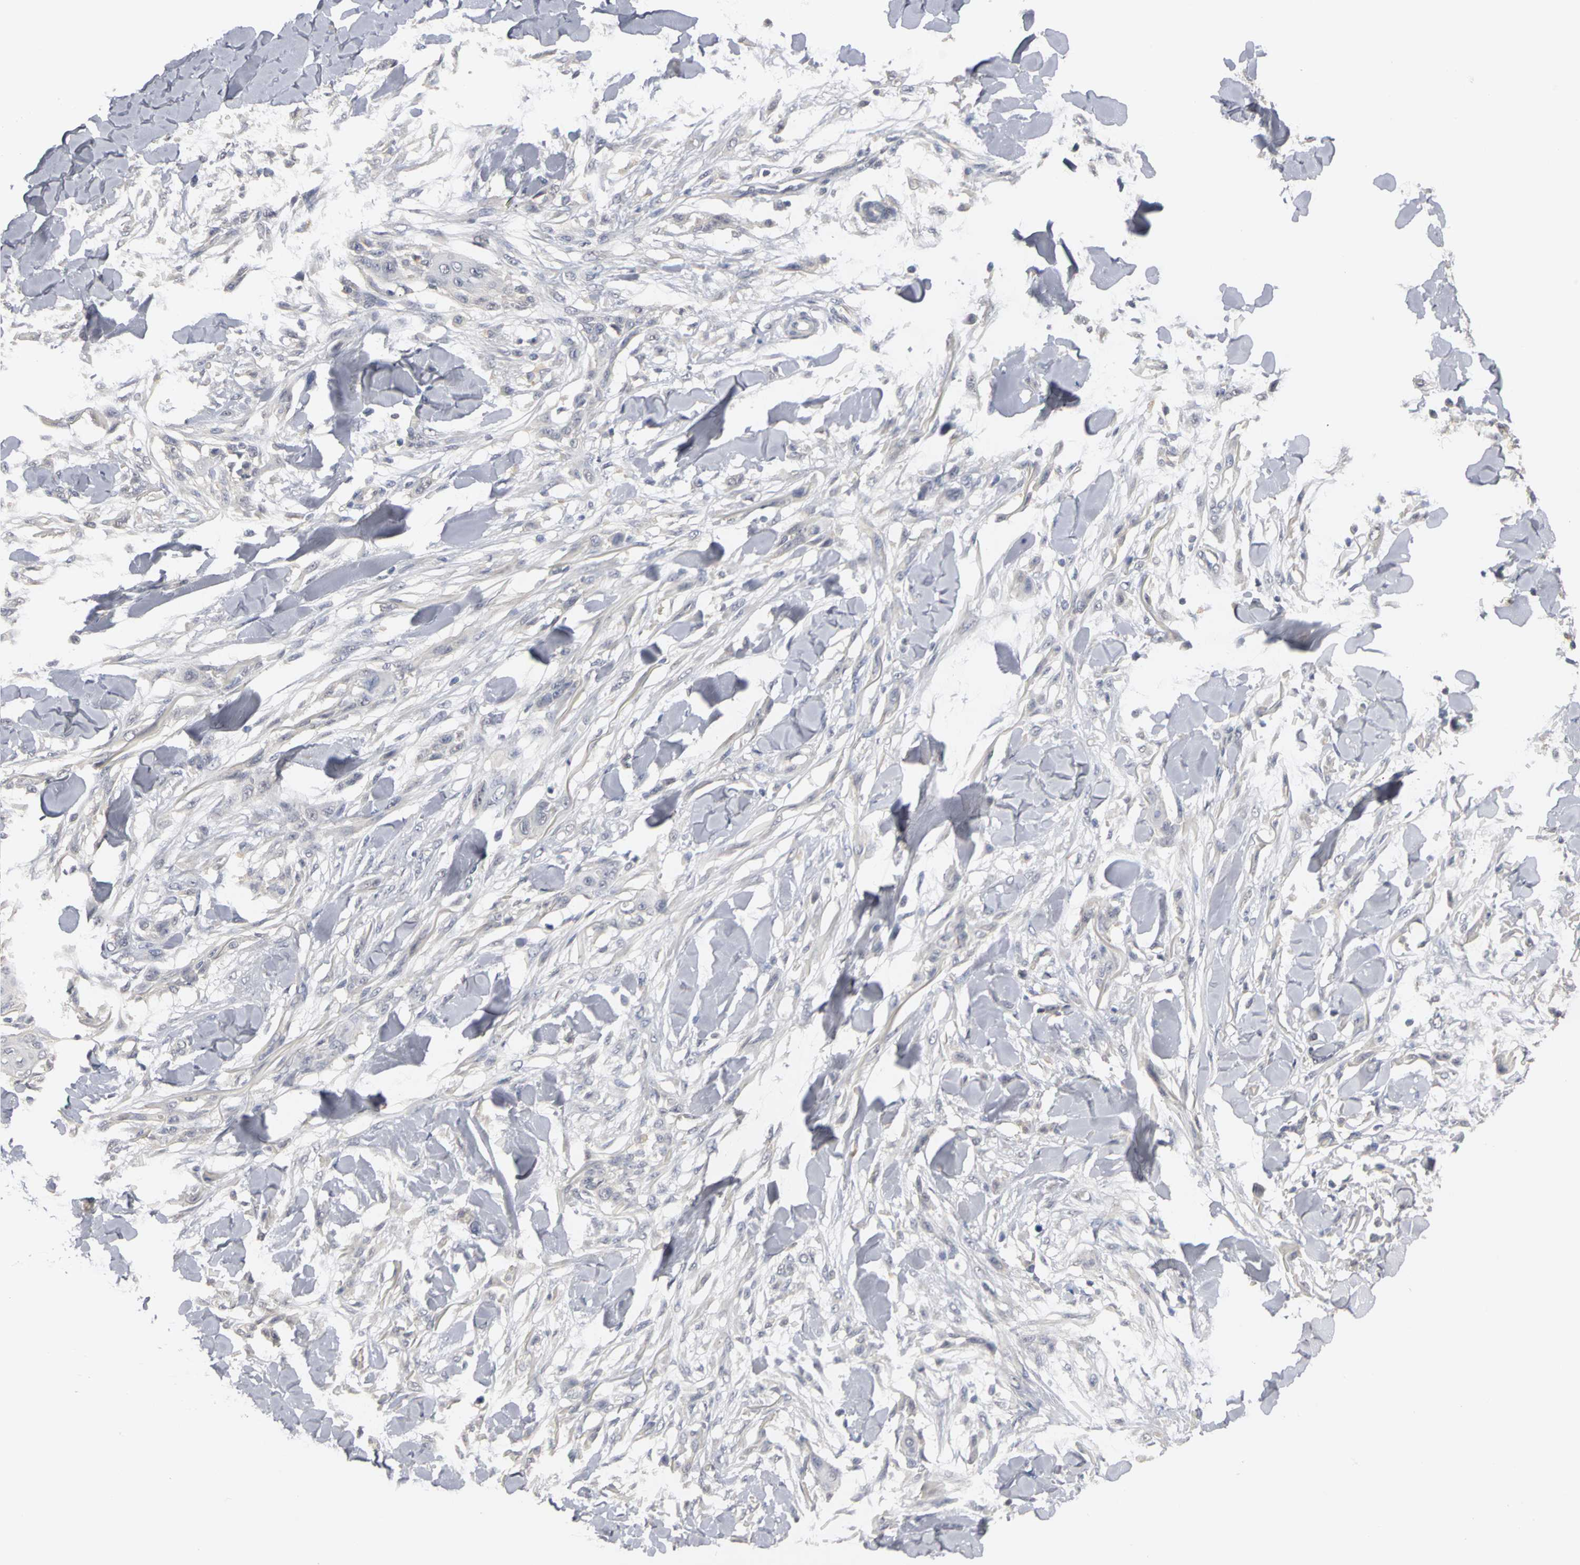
{"staining": {"intensity": "negative", "quantity": "none", "location": "none"}, "tissue": "skin cancer", "cell_type": "Tumor cells", "image_type": "cancer", "snomed": [{"axis": "morphology", "description": "Normal tissue, NOS"}, {"axis": "morphology", "description": "Squamous cell carcinoma, NOS"}, {"axis": "topography", "description": "Skin"}], "caption": "The immunohistochemistry histopathology image has no significant positivity in tumor cells of skin cancer tissue.", "gene": "PGR", "patient": {"sex": "female", "age": 59}}